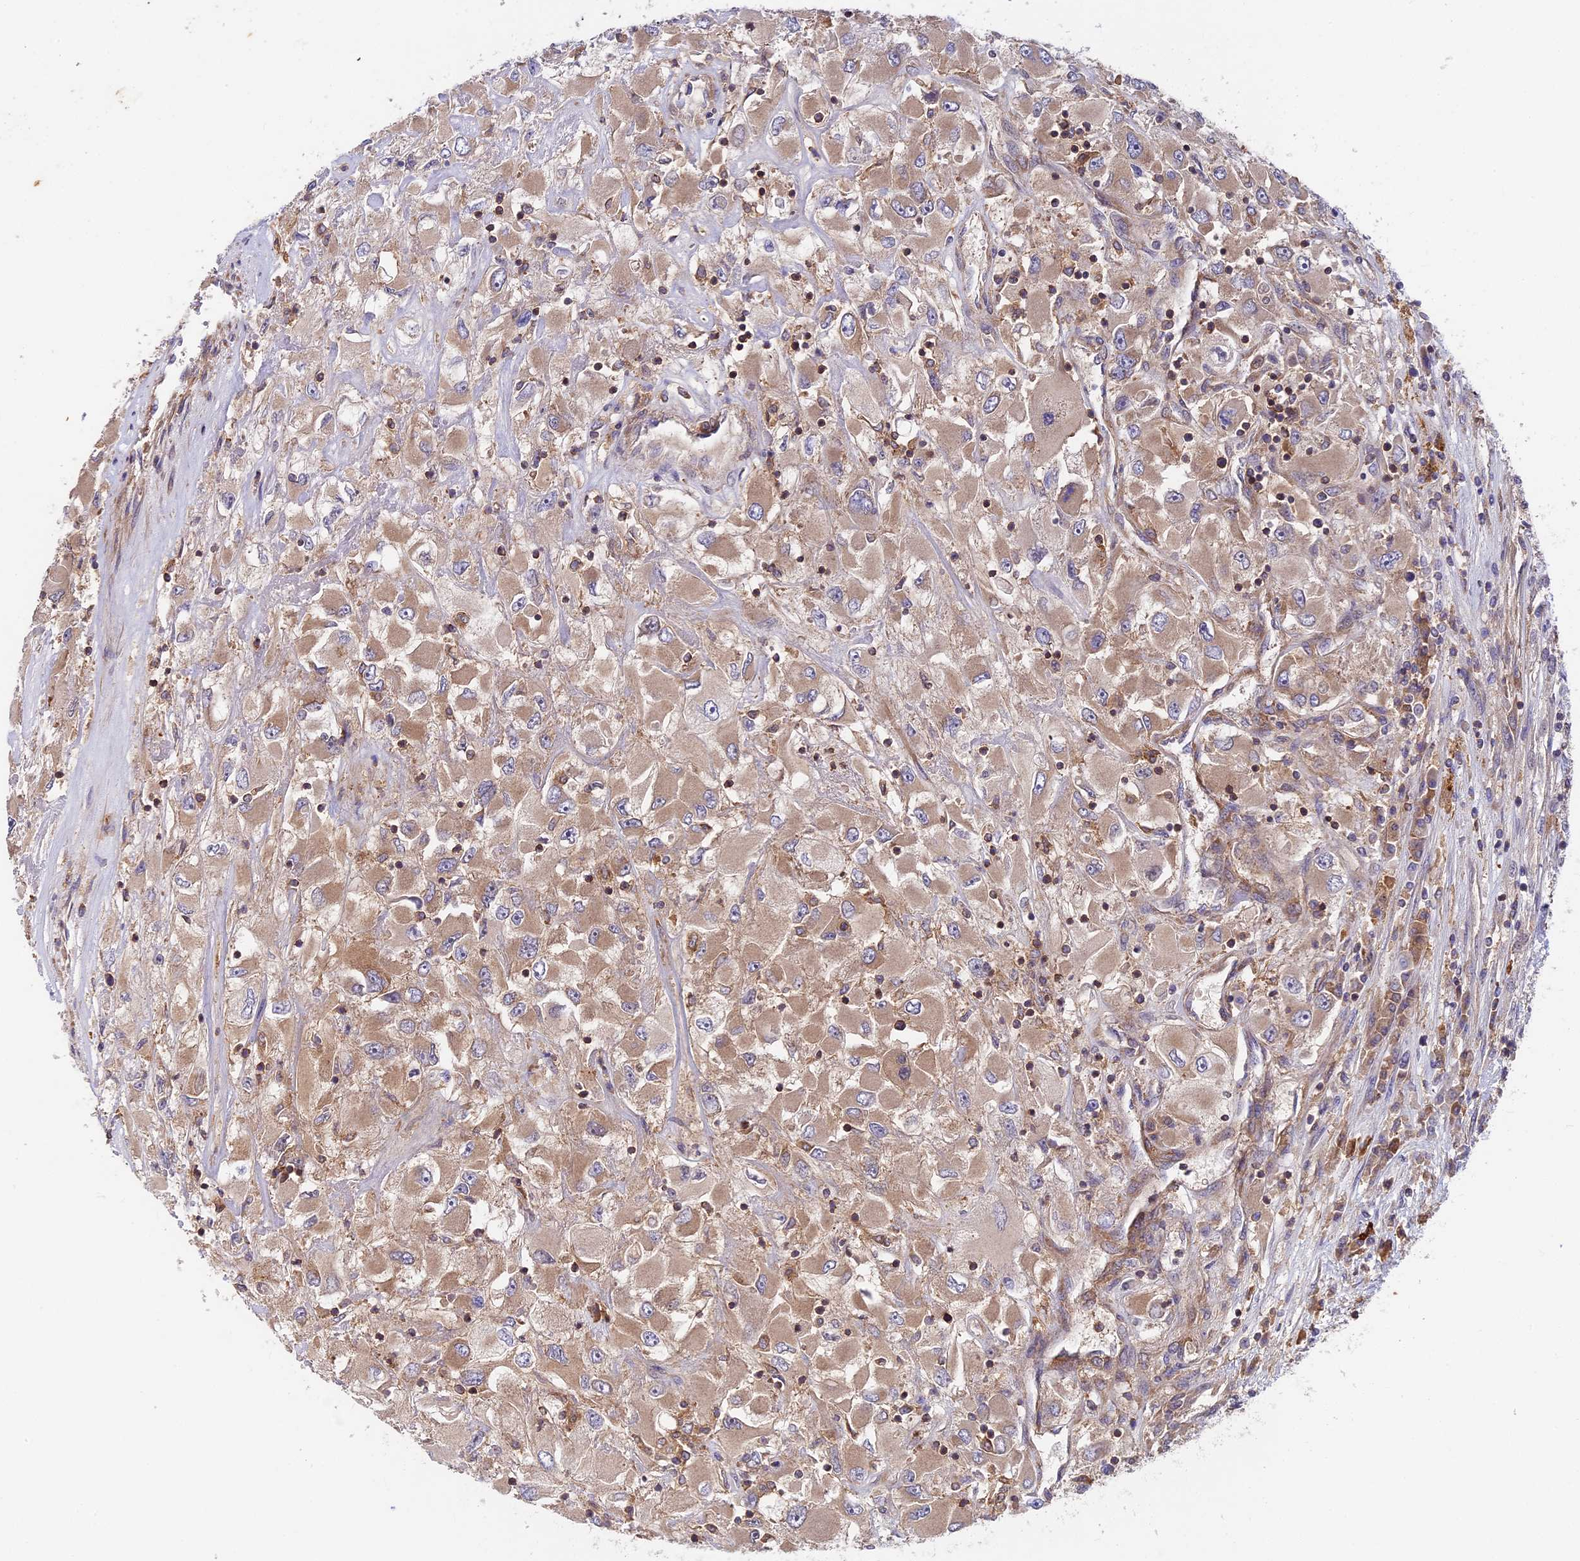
{"staining": {"intensity": "moderate", "quantity": "25%-75%", "location": "cytoplasmic/membranous"}, "tissue": "renal cancer", "cell_type": "Tumor cells", "image_type": "cancer", "snomed": [{"axis": "morphology", "description": "Adenocarcinoma, NOS"}, {"axis": "topography", "description": "Kidney"}], "caption": "There is medium levels of moderate cytoplasmic/membranous staining in tumor cells of renal cancer, as demonstrated by immunohistochemical staining (brown color).", "gene": "MYO9B", "patient": {"sex": "female", "age": 52}}